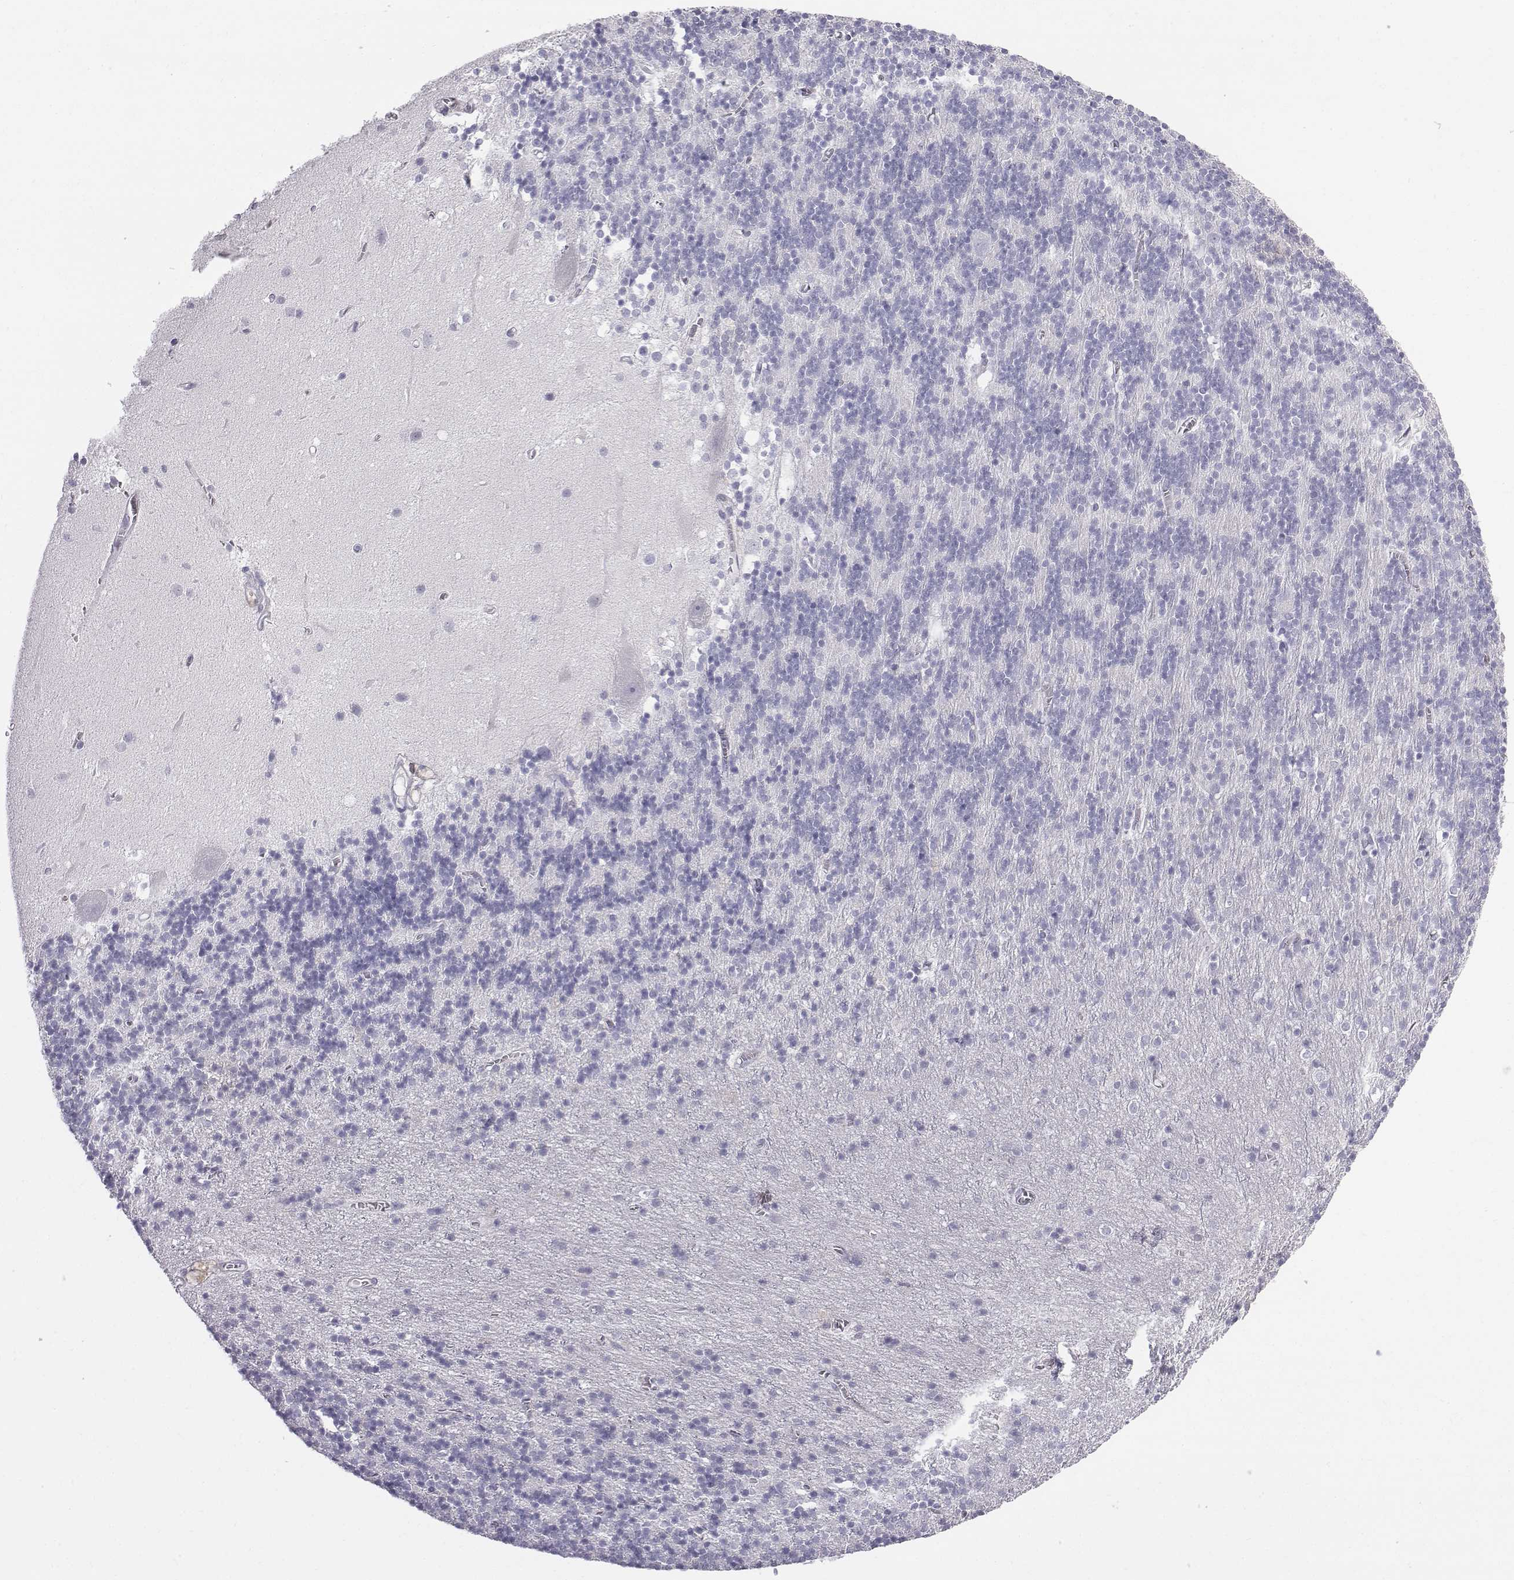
{"staining": {"intensity": "negative", "quantity": "none", "location": "none"}, "tissue": "cerebellum", "cell_type": "Cells in granular layer", "image_type": "normal", "snomed": [{"axis": "morphology", "description": "Normal tissue, NOS"}, {"axis": "topography", "description": "Cerebellum"}], "caption": "Immunohistochemistry histopathology image of unremarkable cerebellum stained for a protein (brown), which shows no positivity in cells in granular layer.", "gene": "C6orf58", "patient": {"sex": "male", "age": 70}}